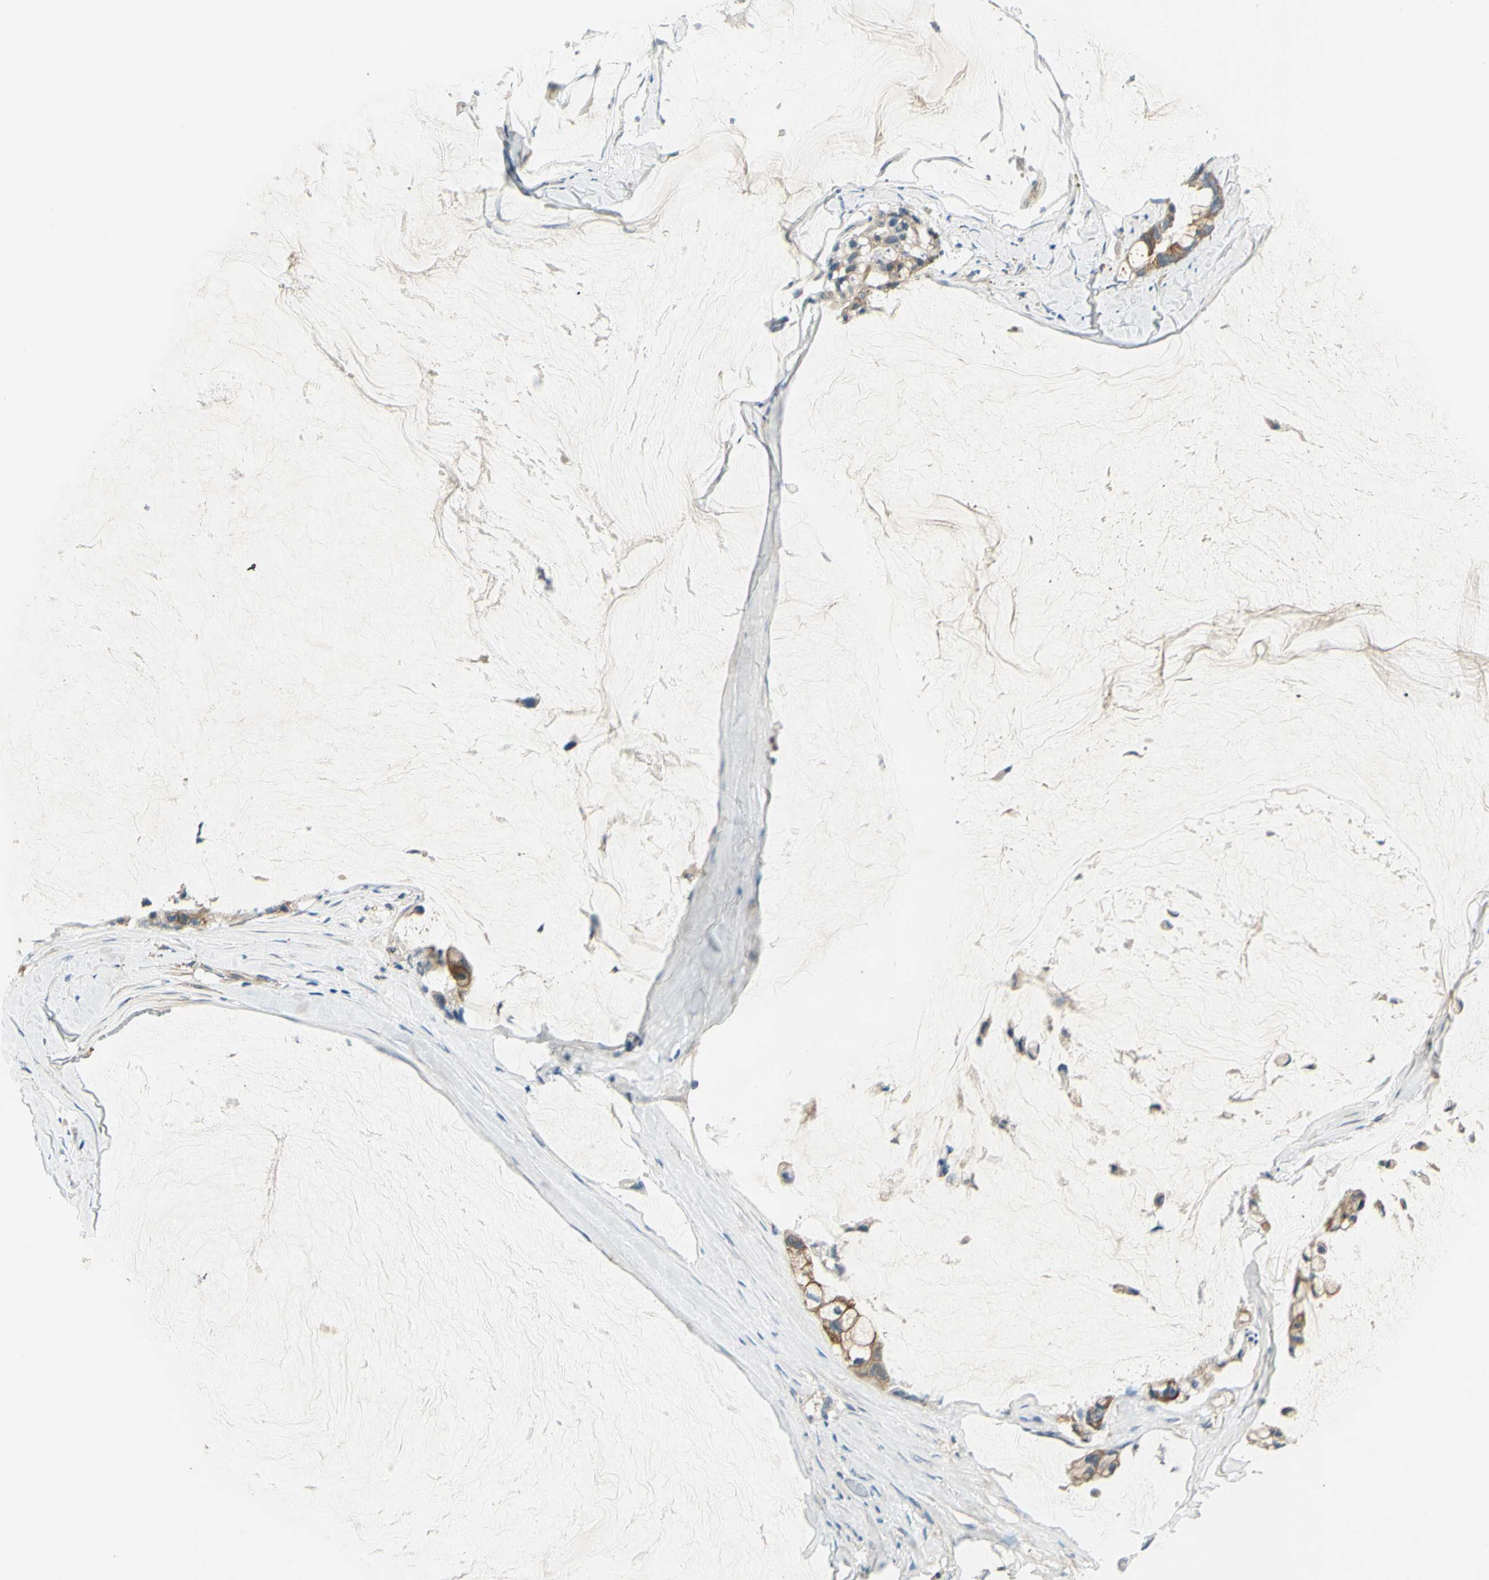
{"staining": {"intensity": "weak", "quantity": ">75%", "location": "cytoplasmic/membranous"}, "tissue": "ovarian cancer", "cell_type": "Tumor cells", "image_type": "cancer", "snomed": [{"axis": "morphology", "description": "Cystadenocarcinoma, mucinous, NOS"}, {"axis": "topography", "description": "Ovary"}], "caption": "Immunohistochemical staining of ovarian cancer shows low levels of weak cytoplasmic/membranous staining in approximately >75% of tumor cells.", "gene": "LAMA3", "patient": {"sex": "female", "age": 39}}